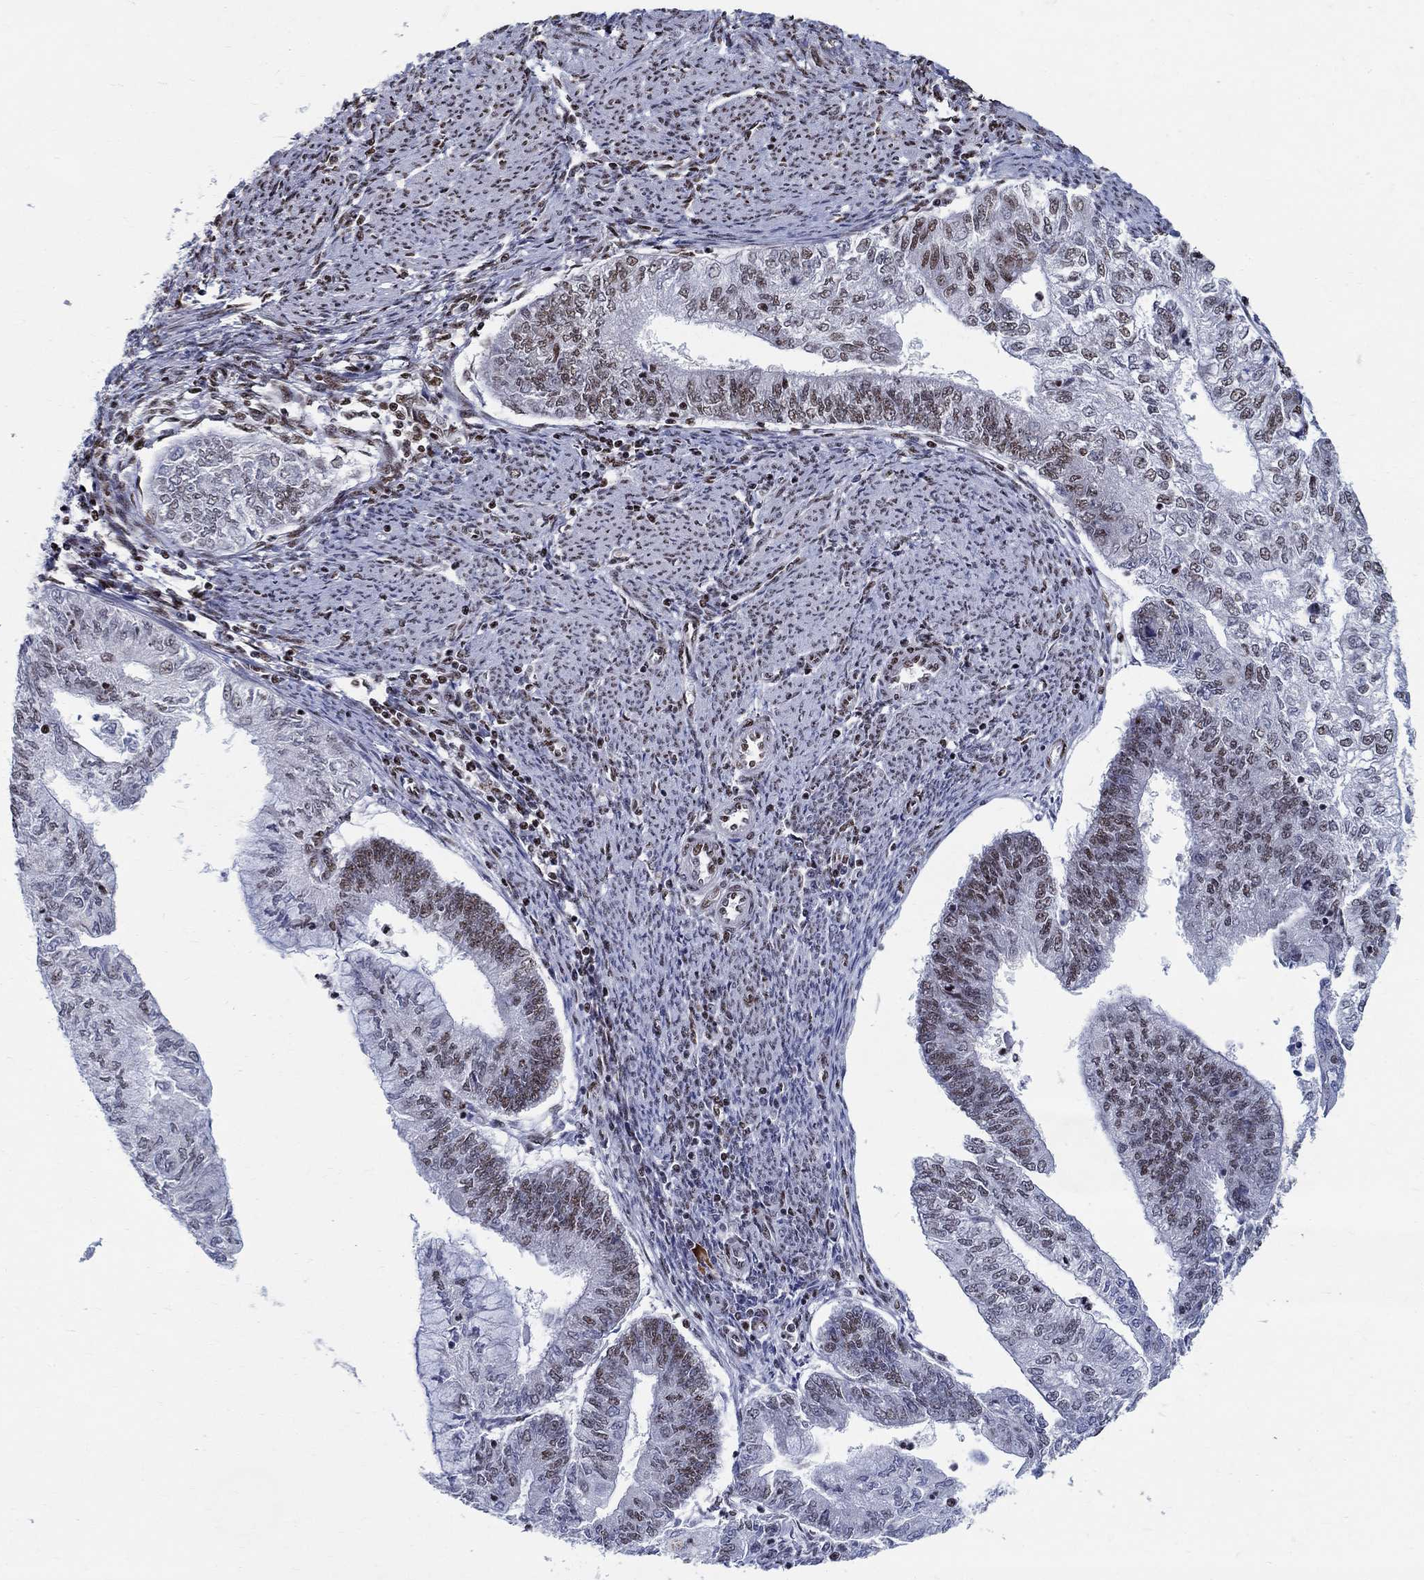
{"staining": {"intensity": "weak", "quantity": "<25%", "location": "nuclear"}, "tissue": "endometrial cancer", "cell_type": "Tumor cells", "image_type": "cancer", "snomed": [{"axis": "morphology", "description": "Adenocarcinoma, NOS"}, {"axis": "topography", "description": "Endometrium"}], "caption": "This is an immunohistochemistry (IHC) histopathology image of human adenocarcinoma (endometrial). There is no staining in tumor cells.", "gene": "FBXO16", "patient": {"sex": "female", "age": 59}}